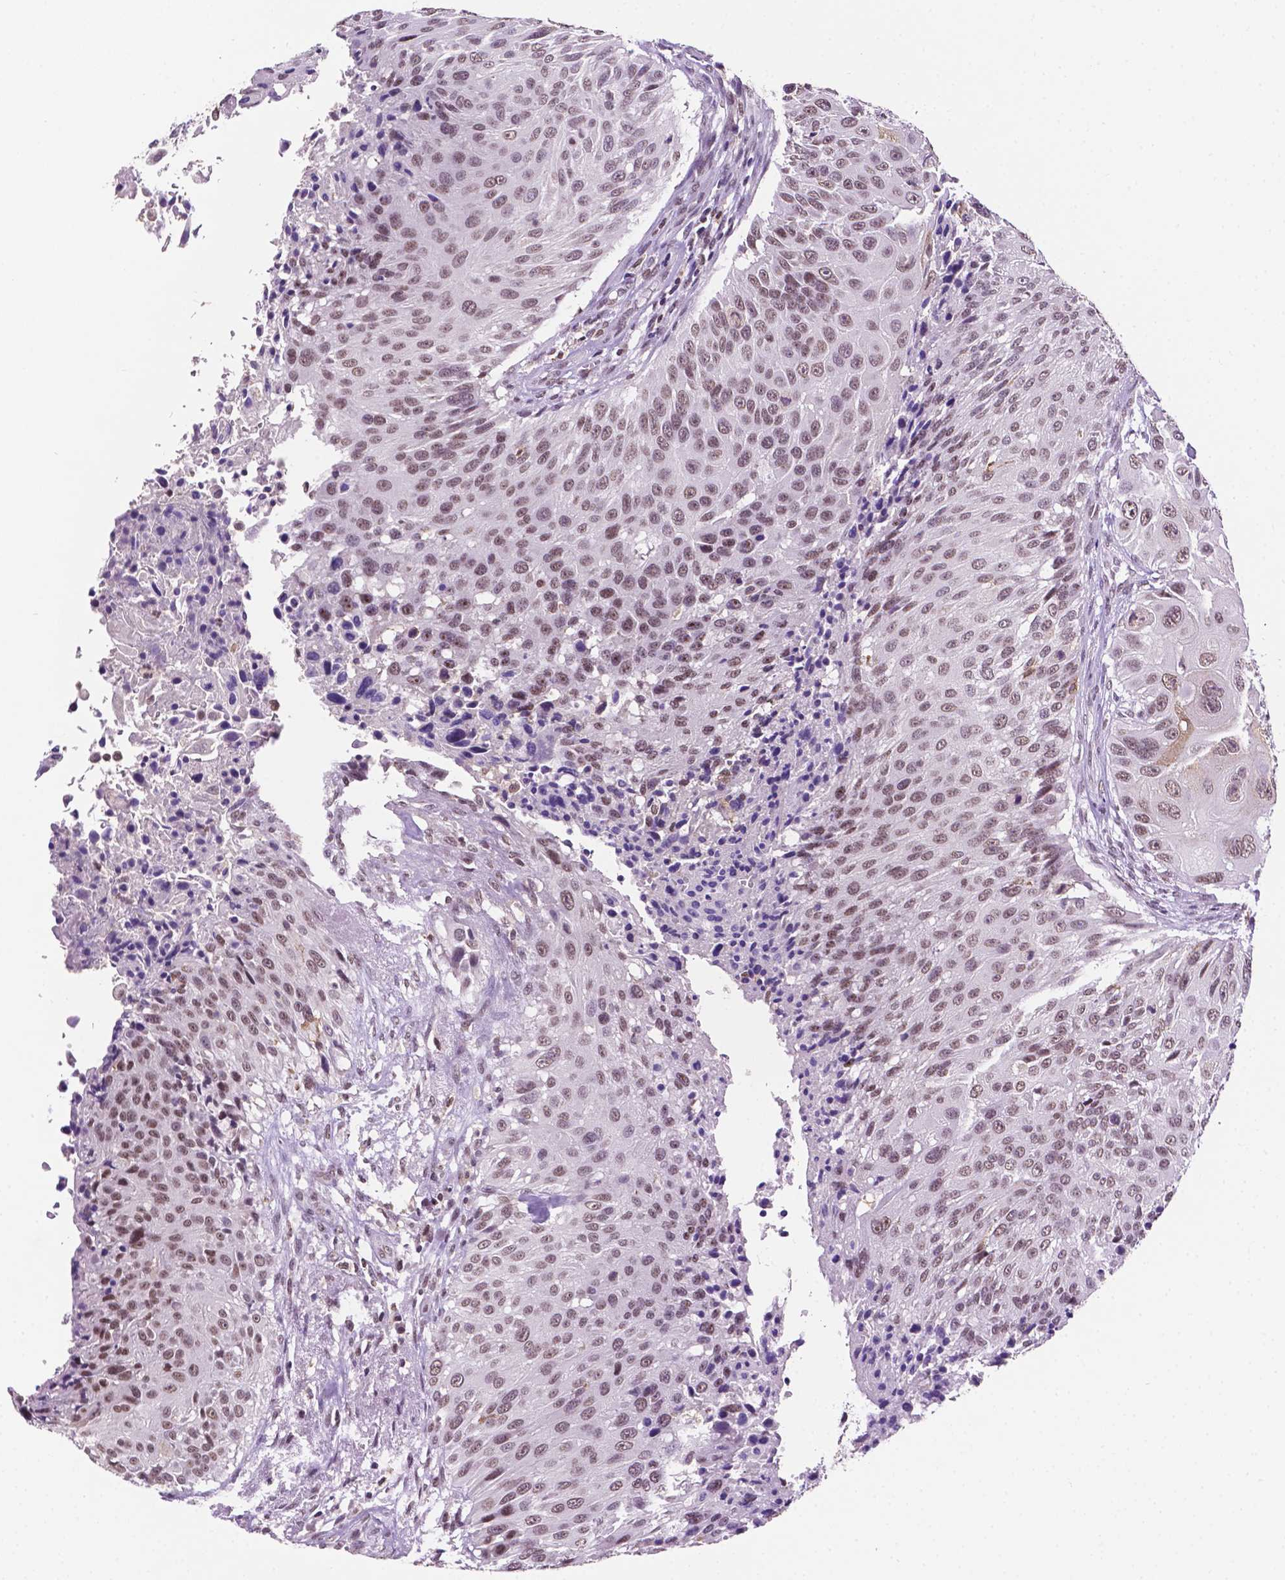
{"staining": {"intensity": "moderate", "quantity": ">75%", "location": "nuclear"}, "tissue": "urothelial cancer", "cell_type": "Tumor cells", "image_type": "cancer", "snomed": [{"axis": "morphology", "description": "Urothelial carcinoma, NOS"}, {"axis": "topography", "description": "Urinary bladder"}], "caption": "Immunohistochemistry image of neoplastic tissue: urothelial cancer stained using immunohistochemistry (IHC) displays medium levels of moderate protein expression localized specifically in the nuclear of tumor cells, appearing as a nuclear brown color.", "gene": "PTPN6", "patient": {"sex": "male", "age": 55}}